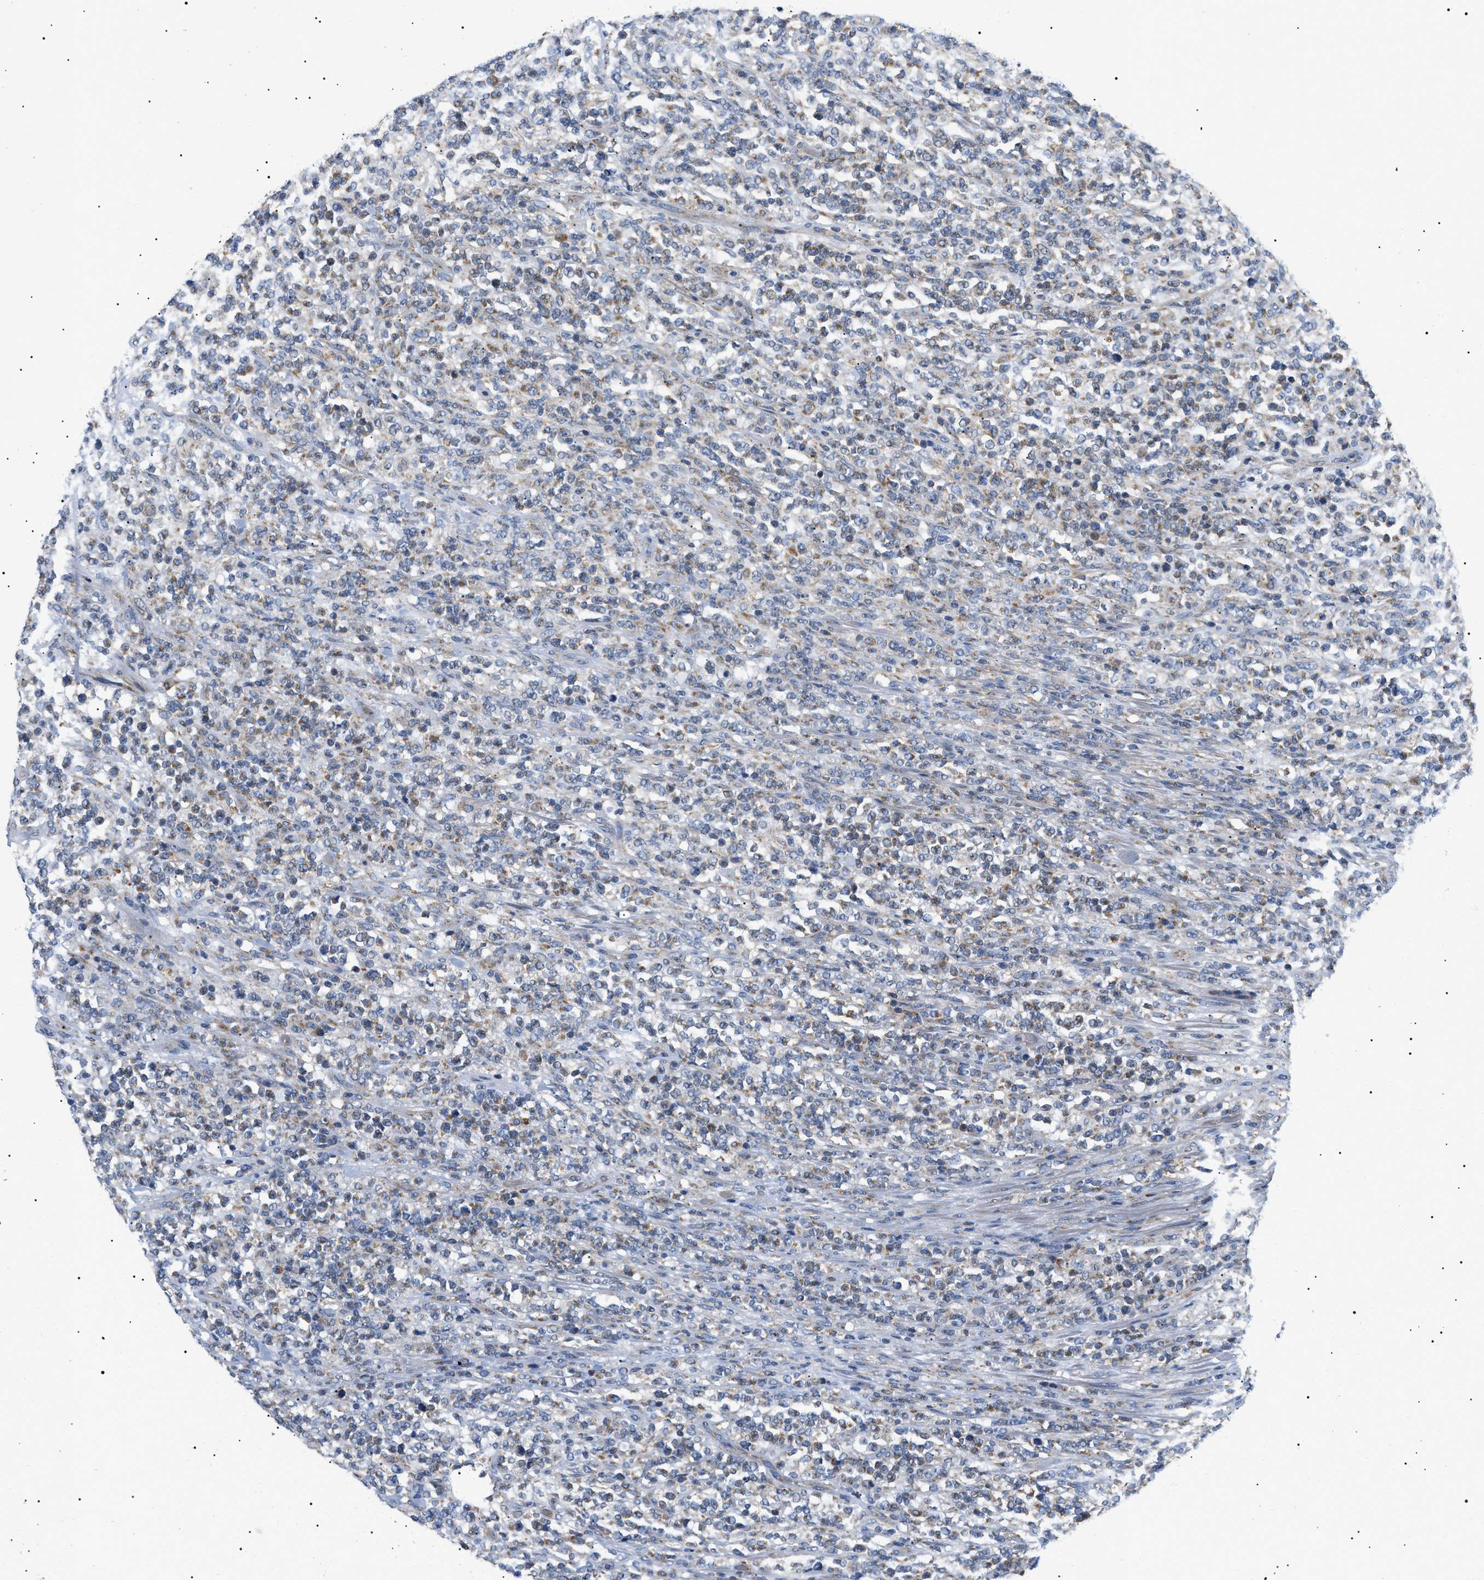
{"staining": {"intensity": "moderate", "quantity": "<25%", "location": "cytoplasmic/membranous"}, "tissue": "lymphoma", "cell_type": "Tumor cells", "image_type": "cancer", "snomed": [{"axis": "morphology", "description": "Malignant lymphoma, non-Hodgkin's type, High grade"}, {"axis": "topography", "description": "Soft tissue"}], "caption": "Tumor cells demonstrate low levels of moderate cytoplasmic/membranous expression in about <25% of cells in human lymphoma.", "gene": "TOMM6", "patient": {"sex": "male", "age": 18}}